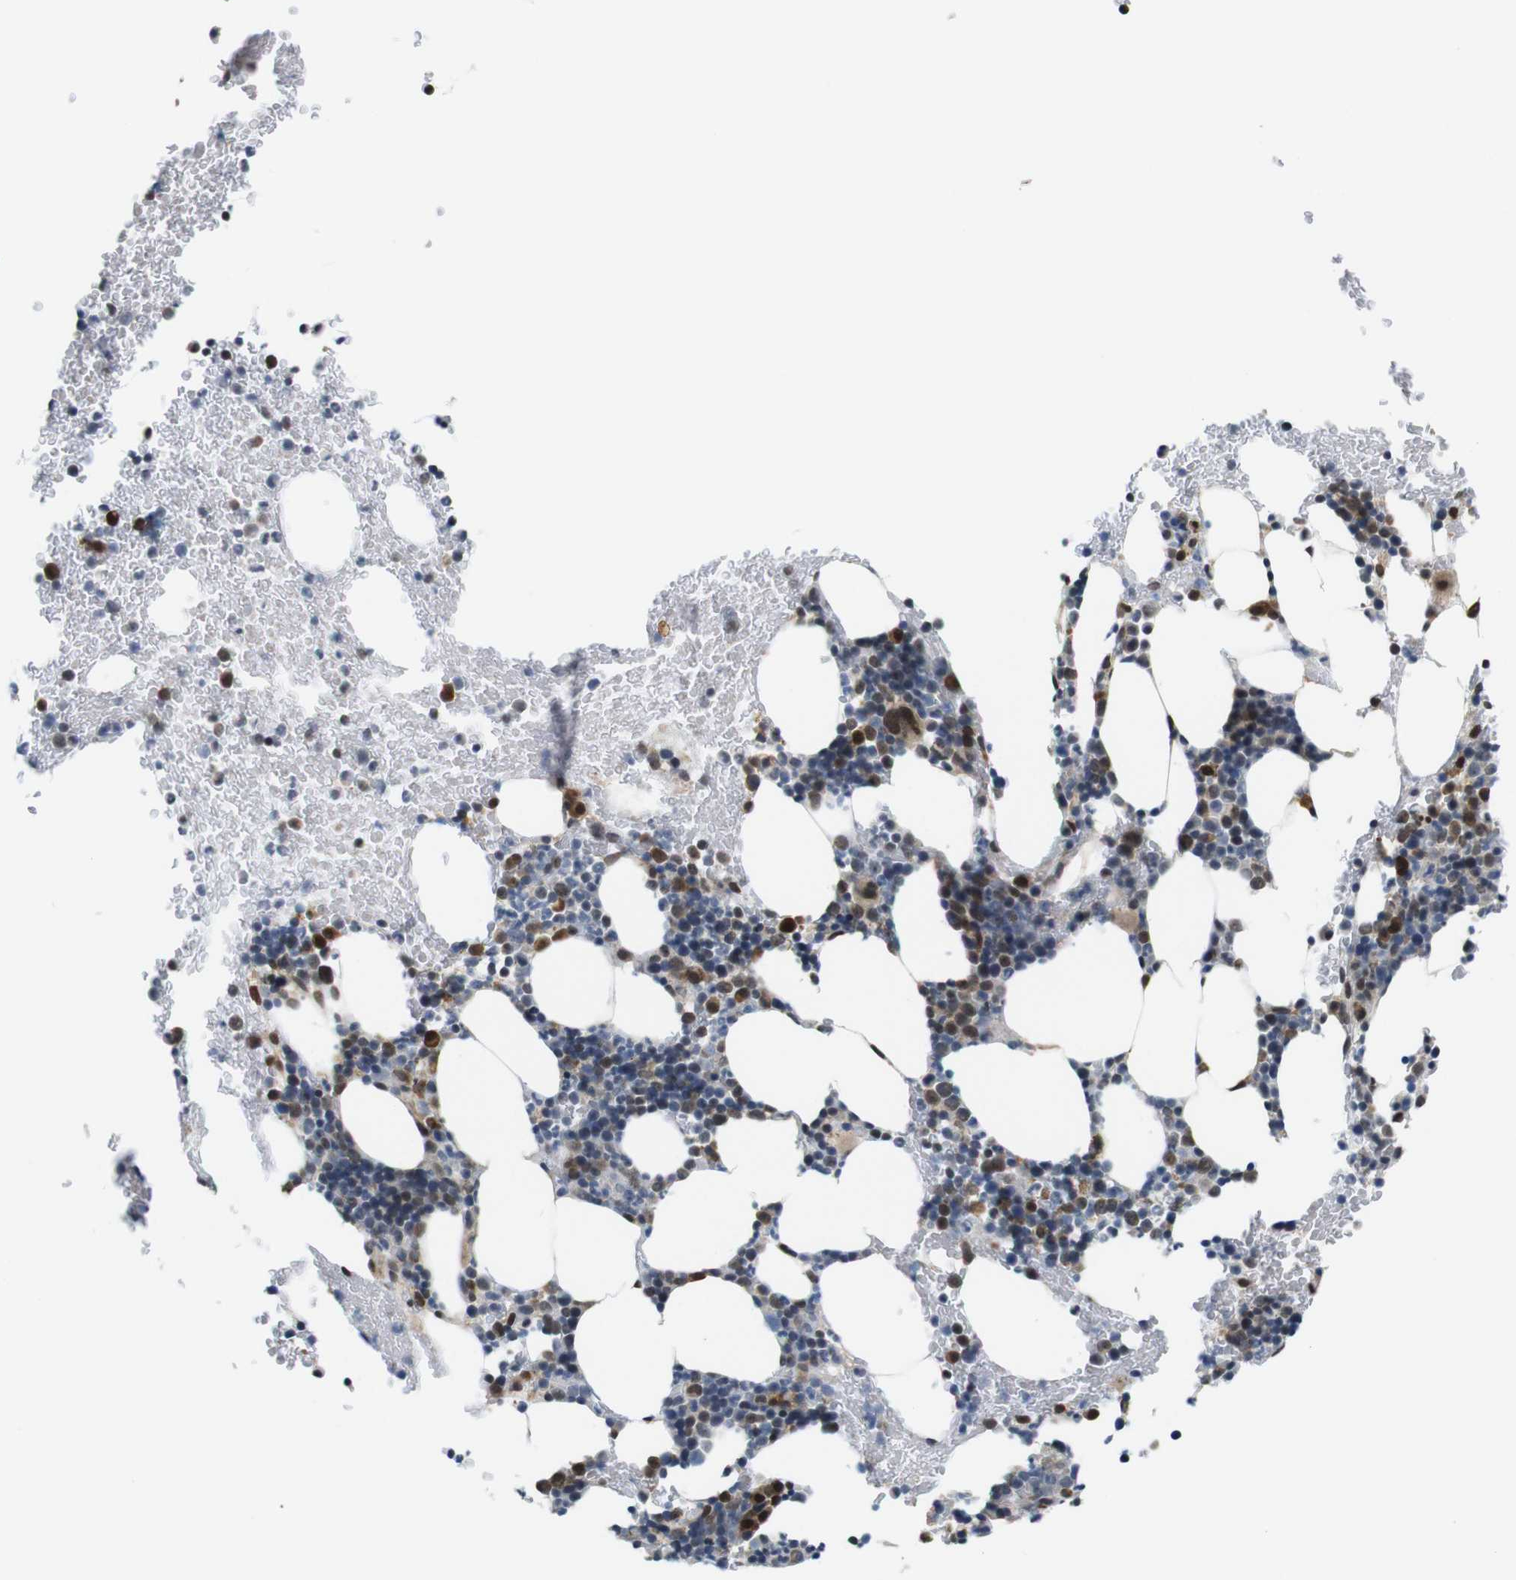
{"staining": {"intensity": "moderate", "quantity": "25%-75%", "location": "cytoplasmic/membranous,nuclear"}, "tissue": "bone marrow", "cell_type": "Hematopoietic cells", "image_type": "normal", "snomed": [{"axis": "morphology", "description": "Normal tissue, NOS"}, {"axis": "morphology", "description": "Inflammation, NOS"}, {"axis": "topography", "description": "Bone marrow"}], "caption": "Moderate cytoplasmic/membranous,nuclear positivity is seen in about 25%-75% of hematopoietic cells in benign bone marrow.", "gene": "PNMA8A", "patient": {"sex": "female", "age": 70}}